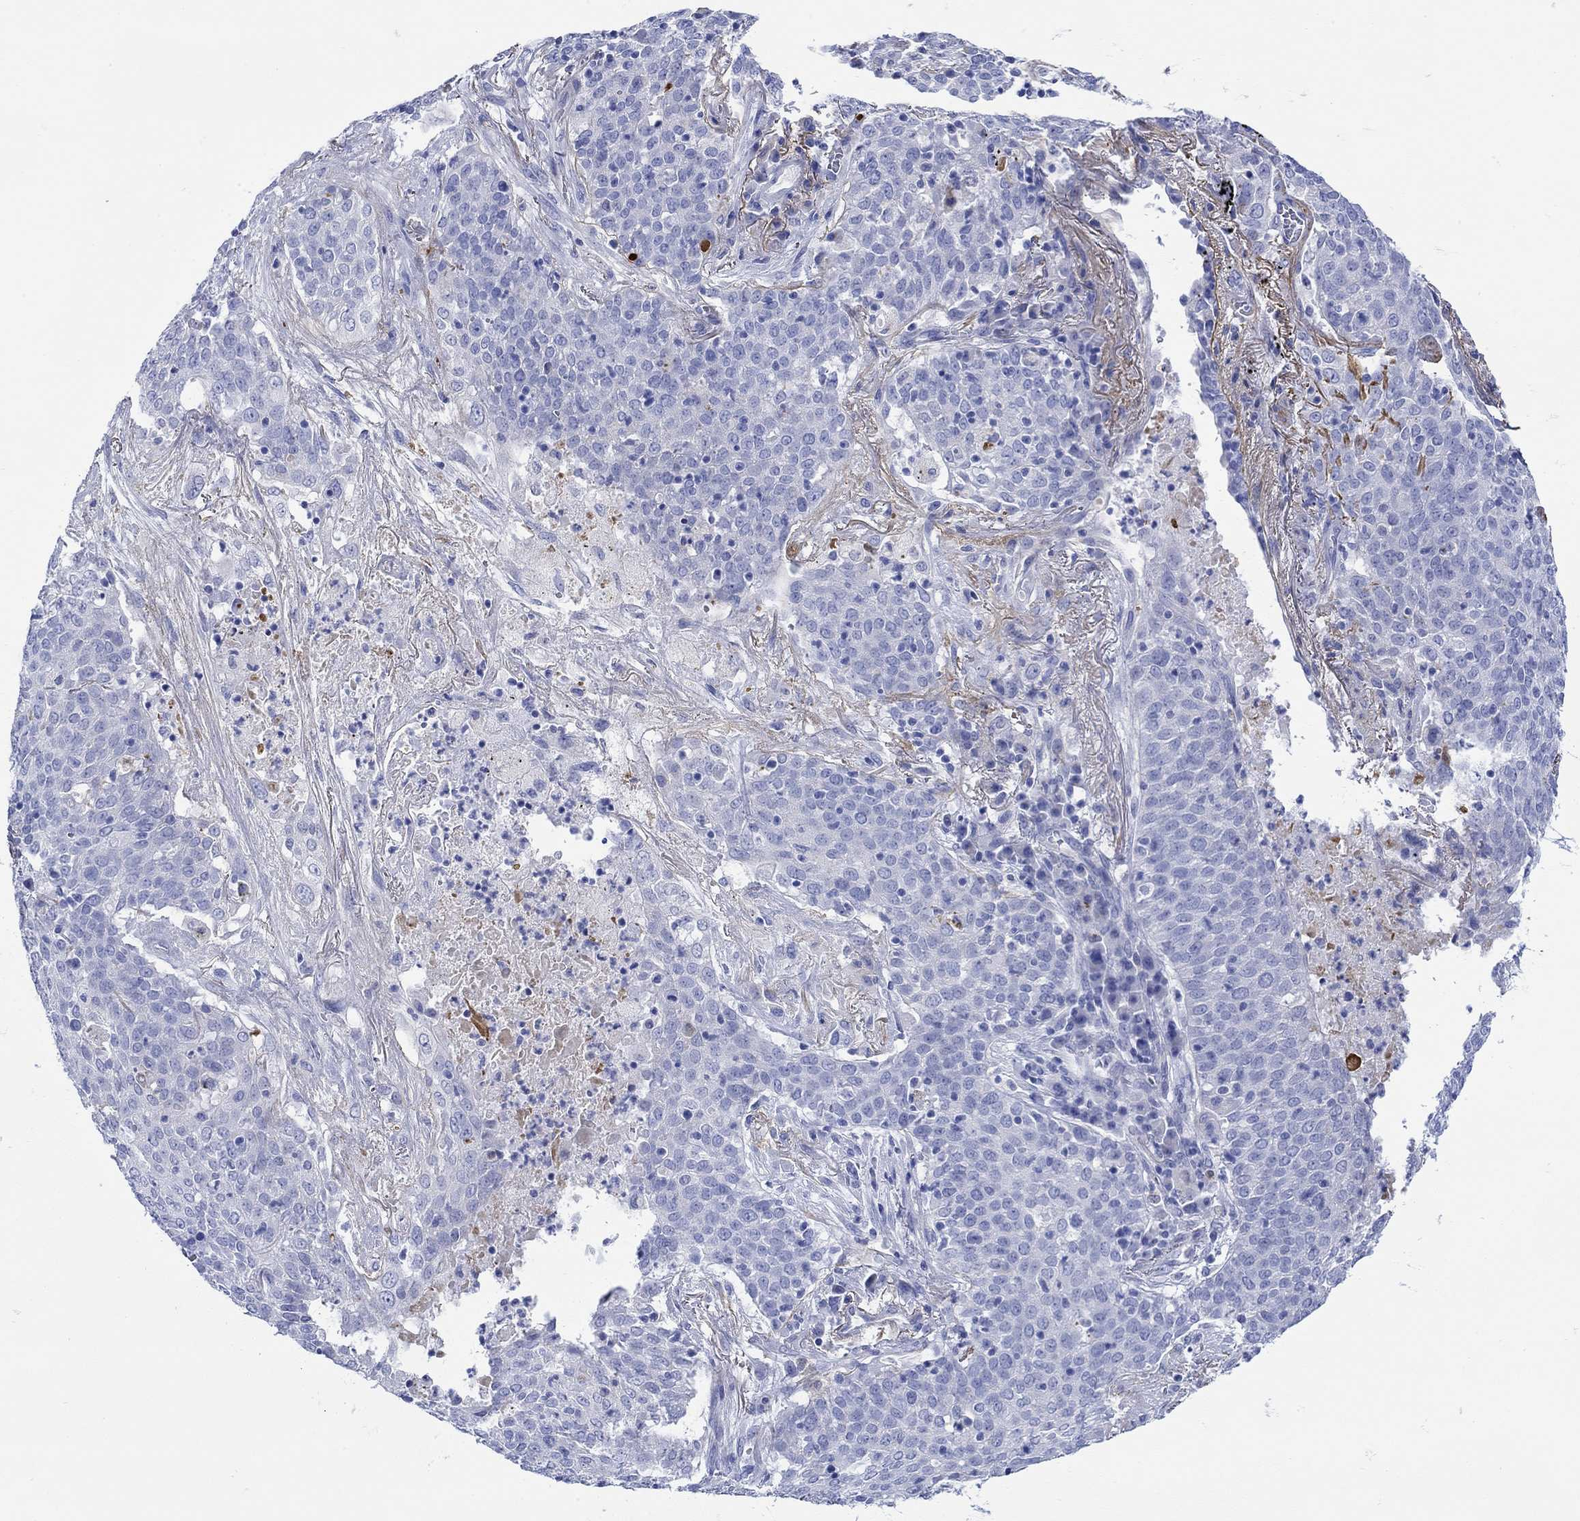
{"staining": {"intensity": "negative", "quantity": "none", "location": "none"}, "tissue": "lung cancer", "cell_type": "Tumor cells", "image_type": "cancer", "snomed": [{"axis": "morphology", "description": "Squamous cell carcinoma, NOS"}, {"axis": "topography", "description": "Lung"}], "caption": "Immunohistochemistry (IHC) of human lung cancer (squamous cell carcinoma) displays no positivity in tumor cells.", "gene": "ANKMY1", "patient": {"sex": "male", "age": 82}}